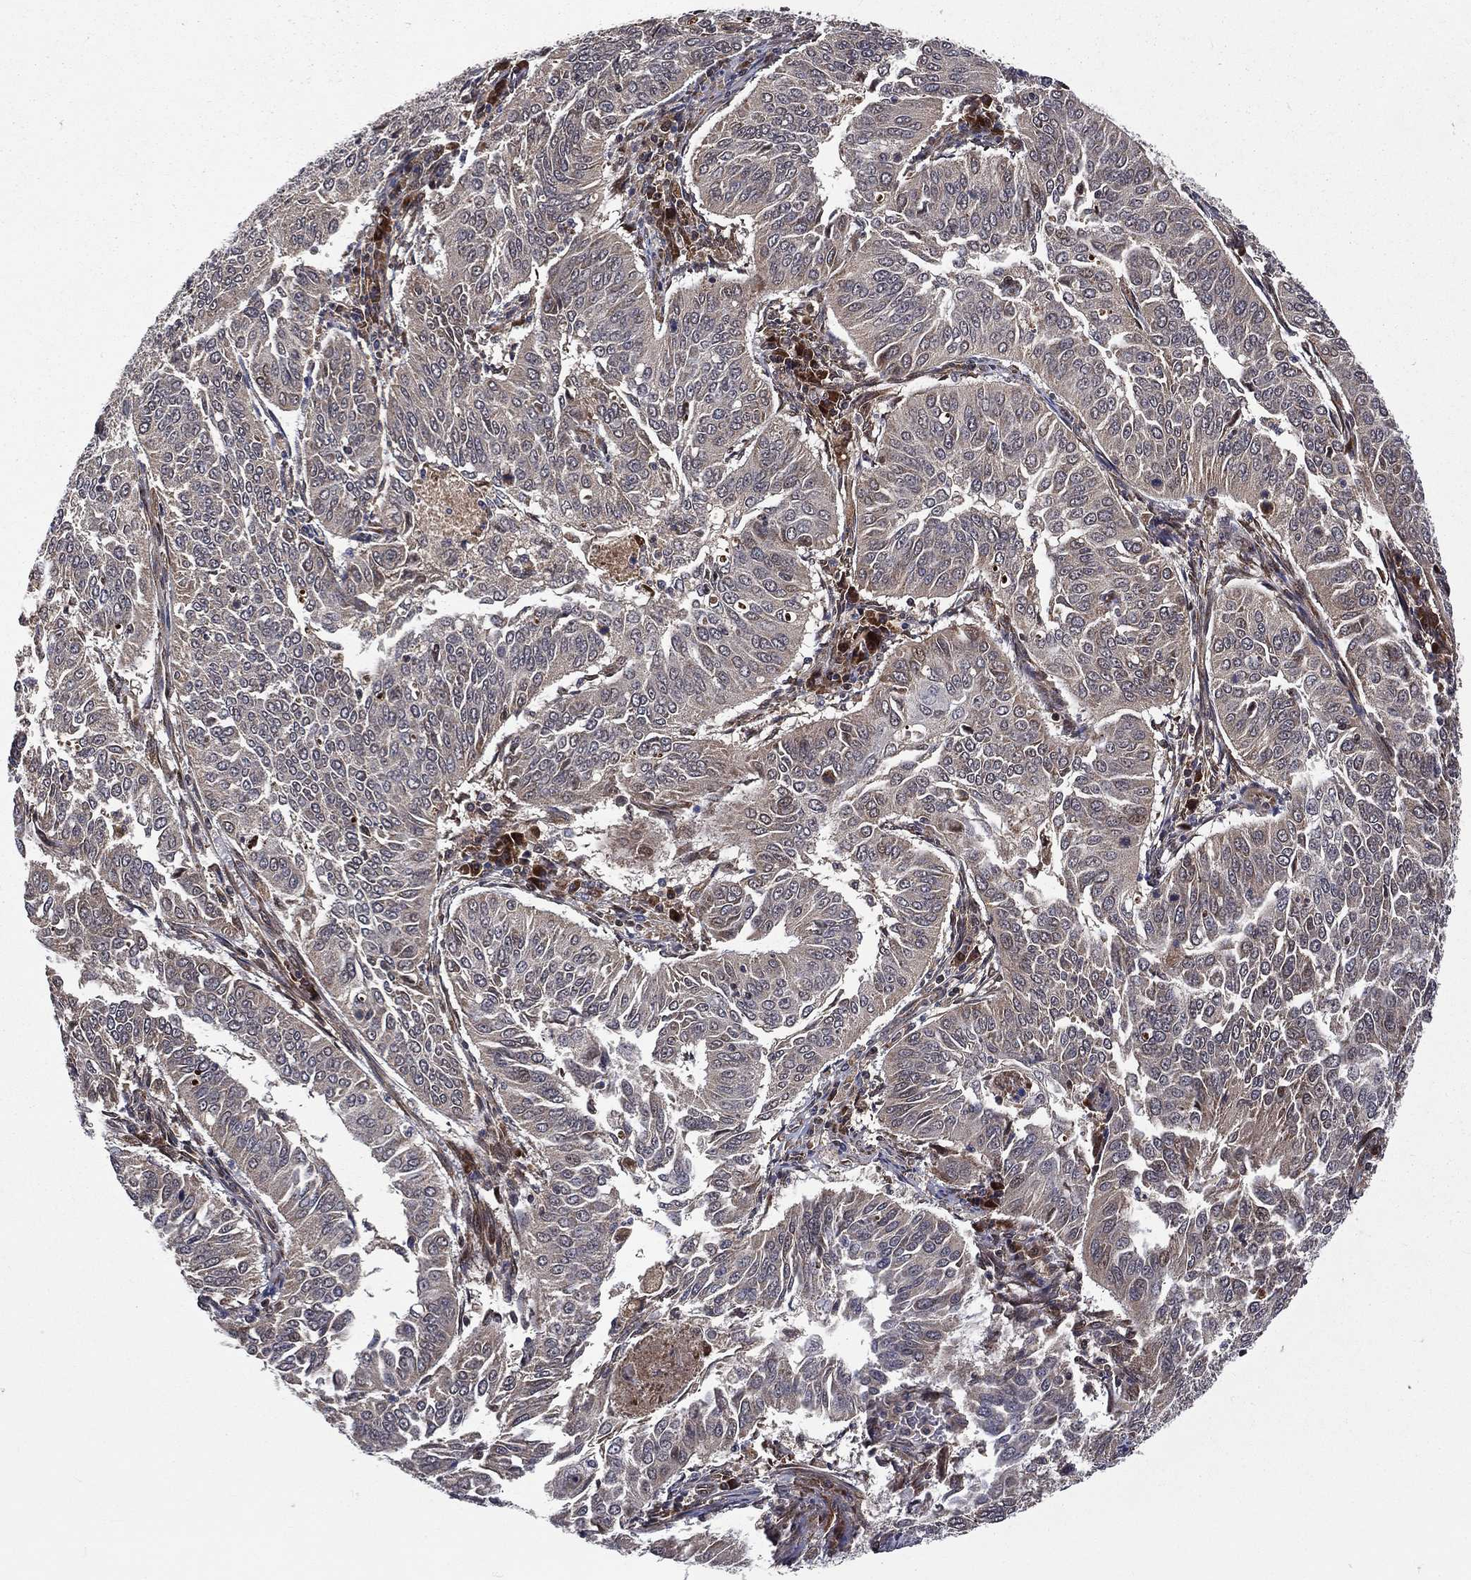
{"staining": {"intensity": "negative", "quantity": "none", "location": "none"}, "tissue": "cervical cancer", "cell_type": "Tumor cells", "image_type": "cancer", "snomed": [{"axis": "morphology", "description": "Normal tissue, NOS"}, {"axis": "morphology", "description": "Squamous cell carcinoma, NOS"}, {"axis": "topography", "description": "Cervix"}], "caption": "Cervical cancer (squamous cell carcinoma) was stained to show a protein in brown. There is no significant positivity in tumor cells.", "gene": "RAB11FIP4", "patient": {"sex": "female", "age": 39}}